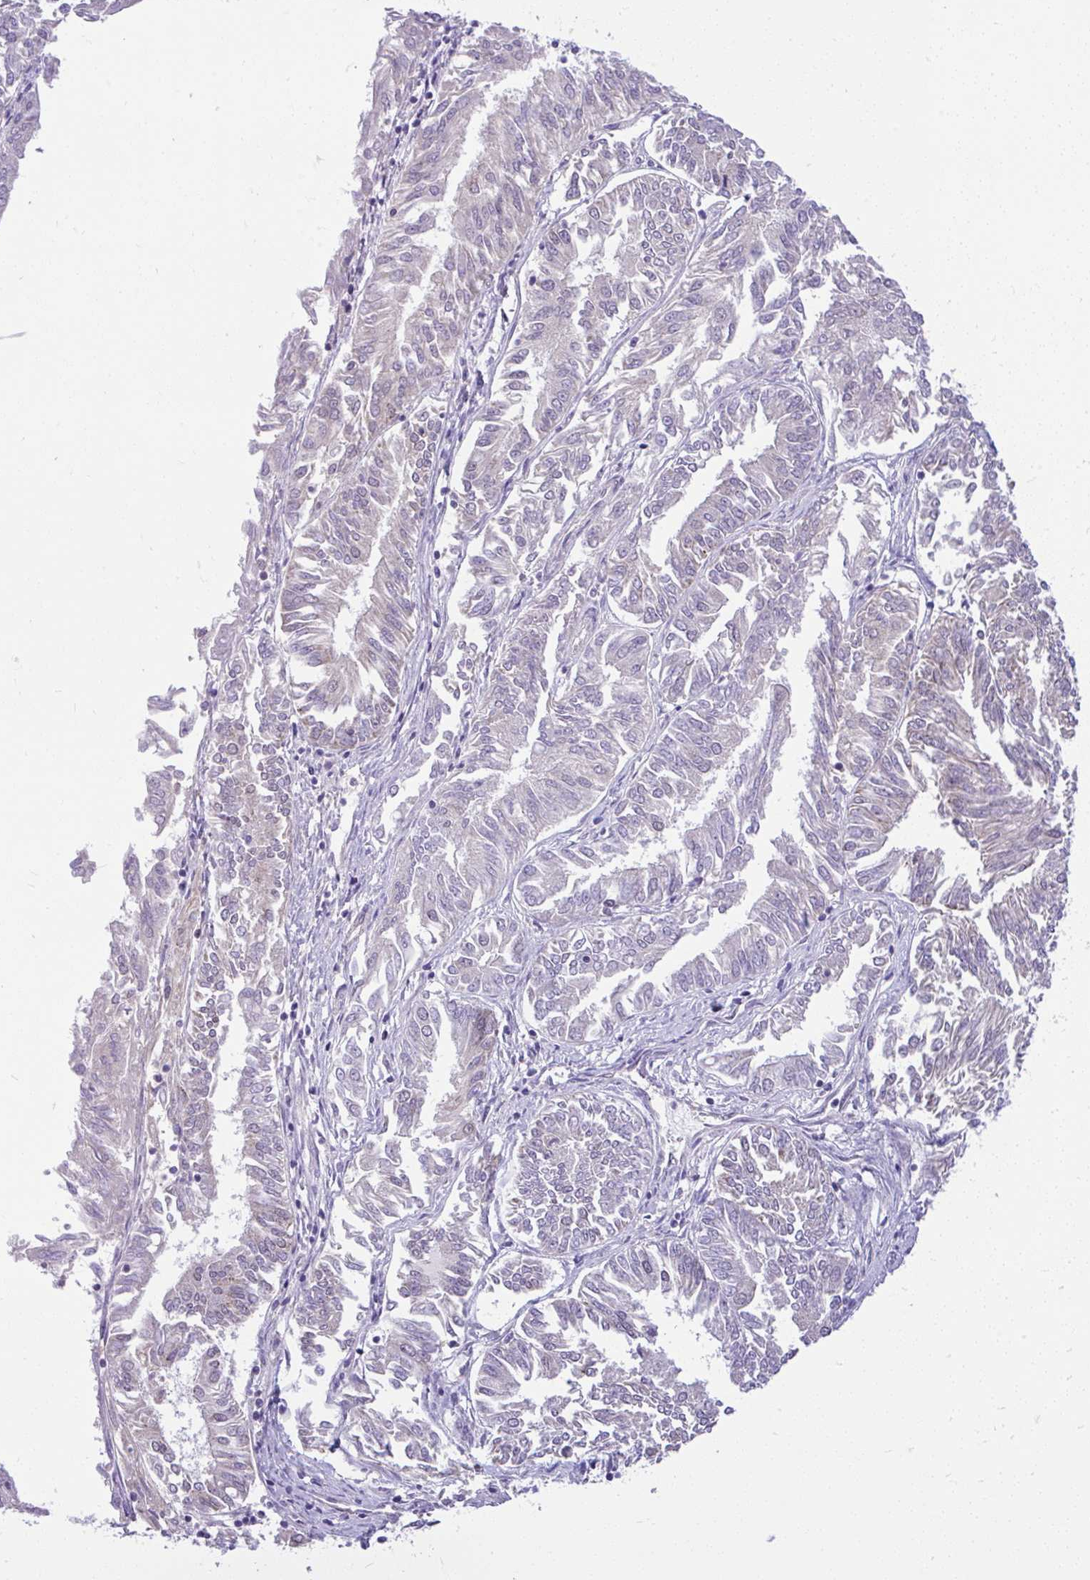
{"staining": {"intensity": "negative", "quantity": "none", "location": "none"}, "tissue": "endometrial cancer", "cell_type": "Tumor cells", "image_type": "cancer", "snomed": [{"axis": "morphology", "description": "Adenocarcinoma, NOS"}, {"axis": "topography", "description": "Endometrium"}], "caption": "The immunohistochemistry photomicrograph has no significant positivity in tumor cells of endometrial adenocarcinoma tissue.", "gene": "PYCR2", "patient": {"sex": "female", "age": 58}}